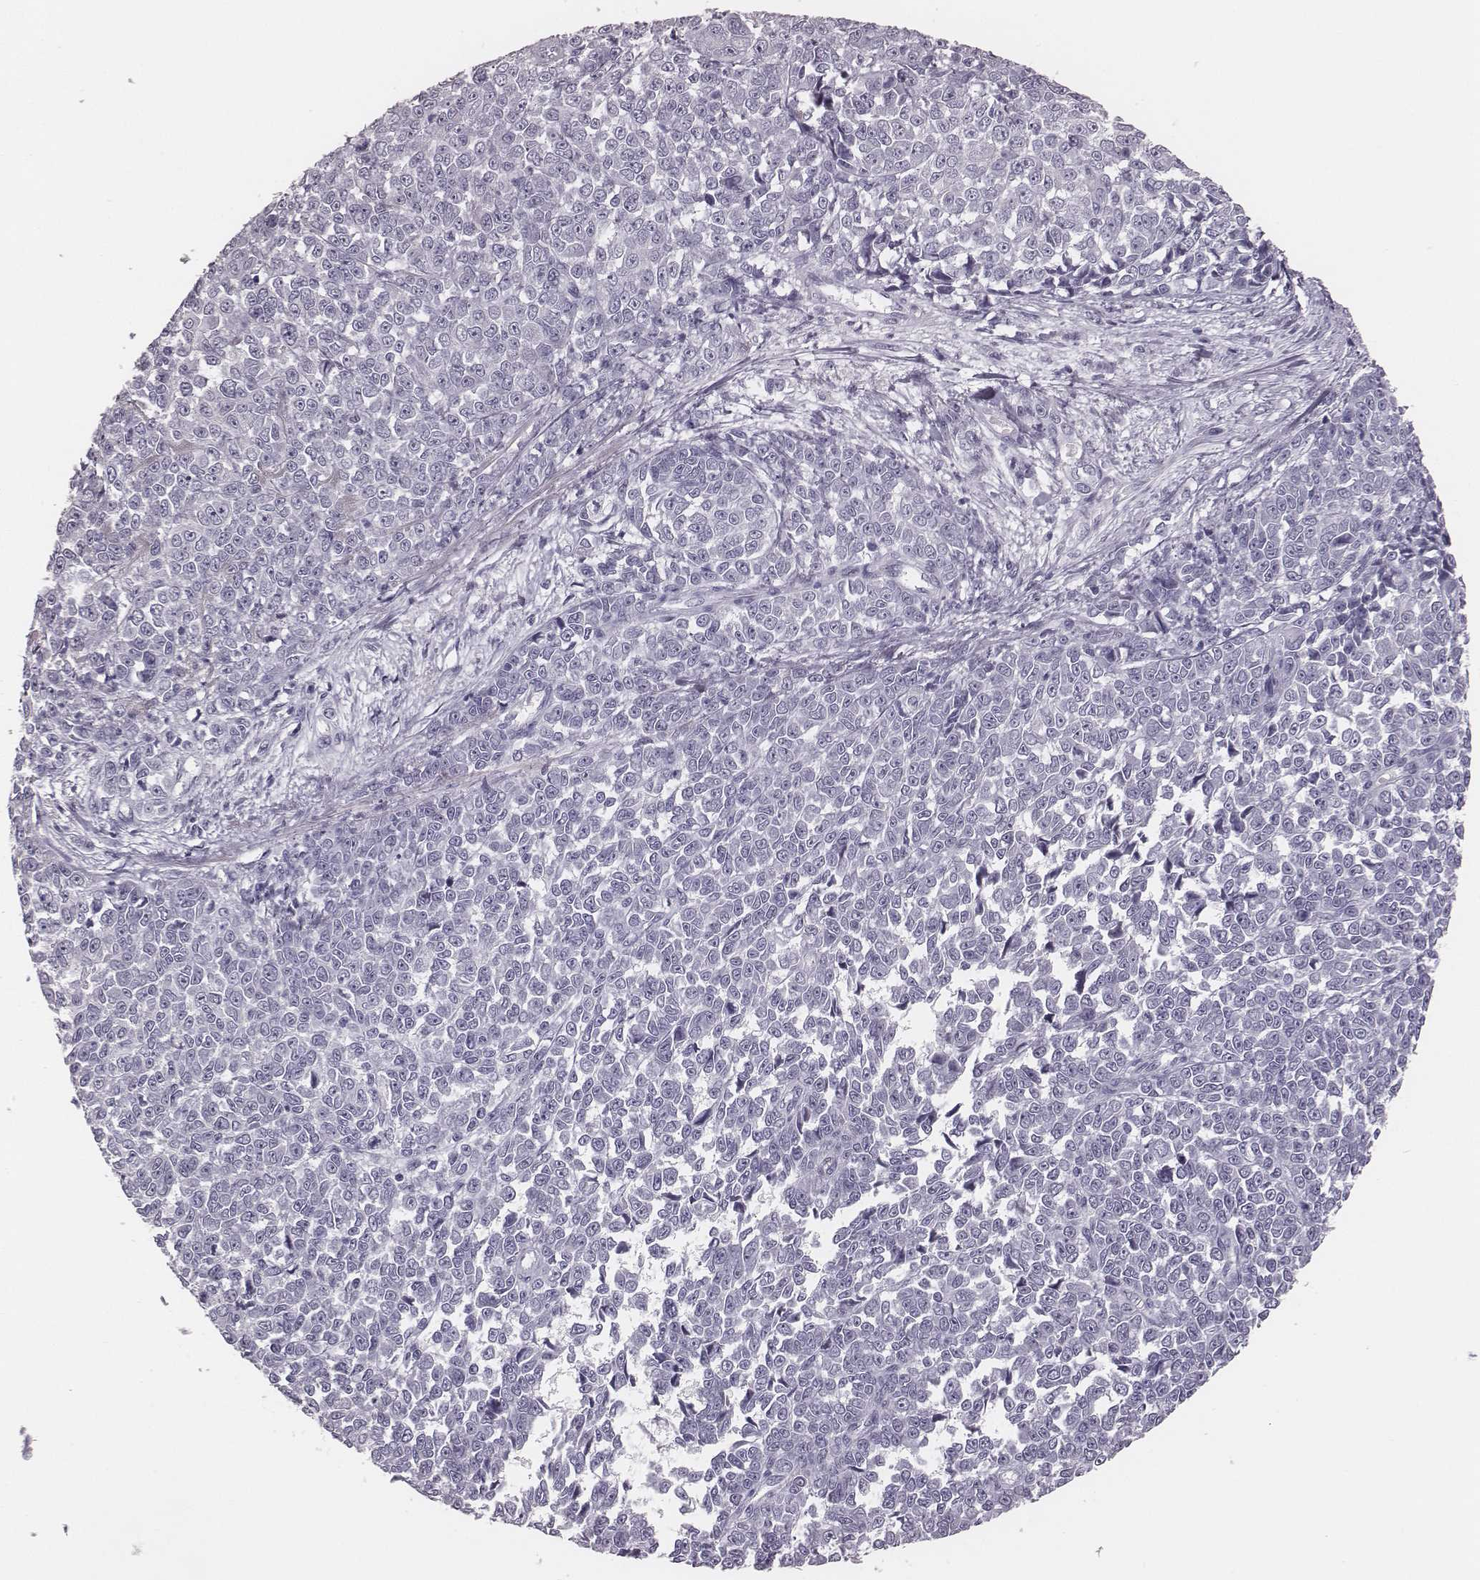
{"staining": {"intensity": "negative", "quantity": "none", "location": "none"}, "tissue": "melanoma", "cell_type": "Tumor cells", "image_type": "cancer", "snomed": [{"axis": "morphology", "description": "Malignant melanoma, NOS"}, {"axis": "topography", "description": "Skin"}], "caption": "Immunohistochemistry (IHC) of melanoma displays no positivity in tumor cells.", "gene": "CSH1", "patient": {"sex": "female", "age": 95}}